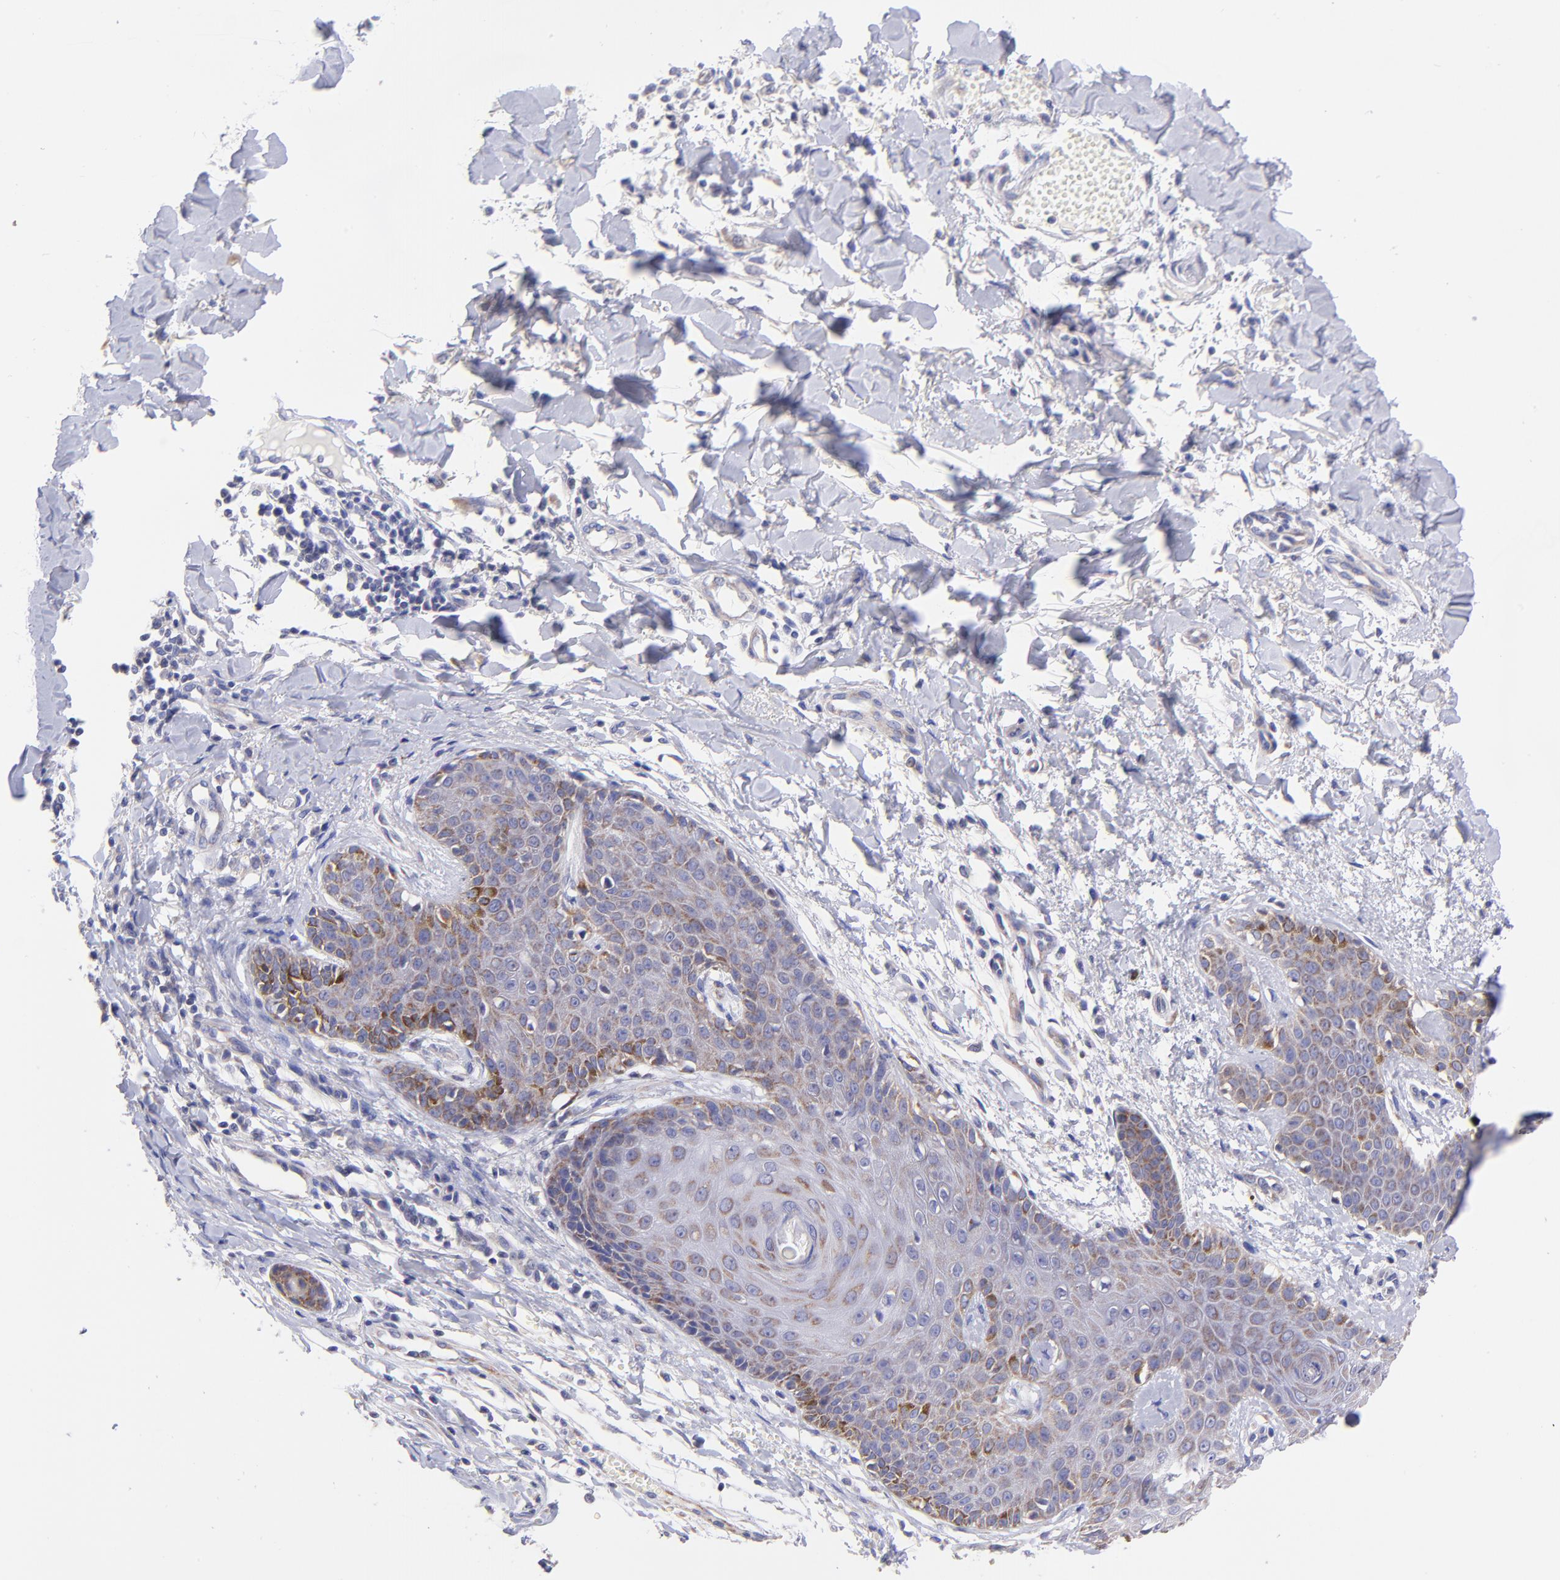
{"staining": {"intensity": "weak", "quantity": "<25%", "location": "cytoplasmic/membranous"}, "tissue": "skin cancer", "cell_type": "Tumor cells", "image_type": "cancer", "snomed": [{"axis": "morphology", "description": "Basal cell carcinoma"}, {"axis": "topography", "description": "Skin"}], "caption": "The immunohistochemistry photomicrograph has no significant staining in tumor cells of skin cancer (basal cell carcinoma) tissue.", "gene": "NDUFB7", "patient": {"sex": "male", "age": 67}}